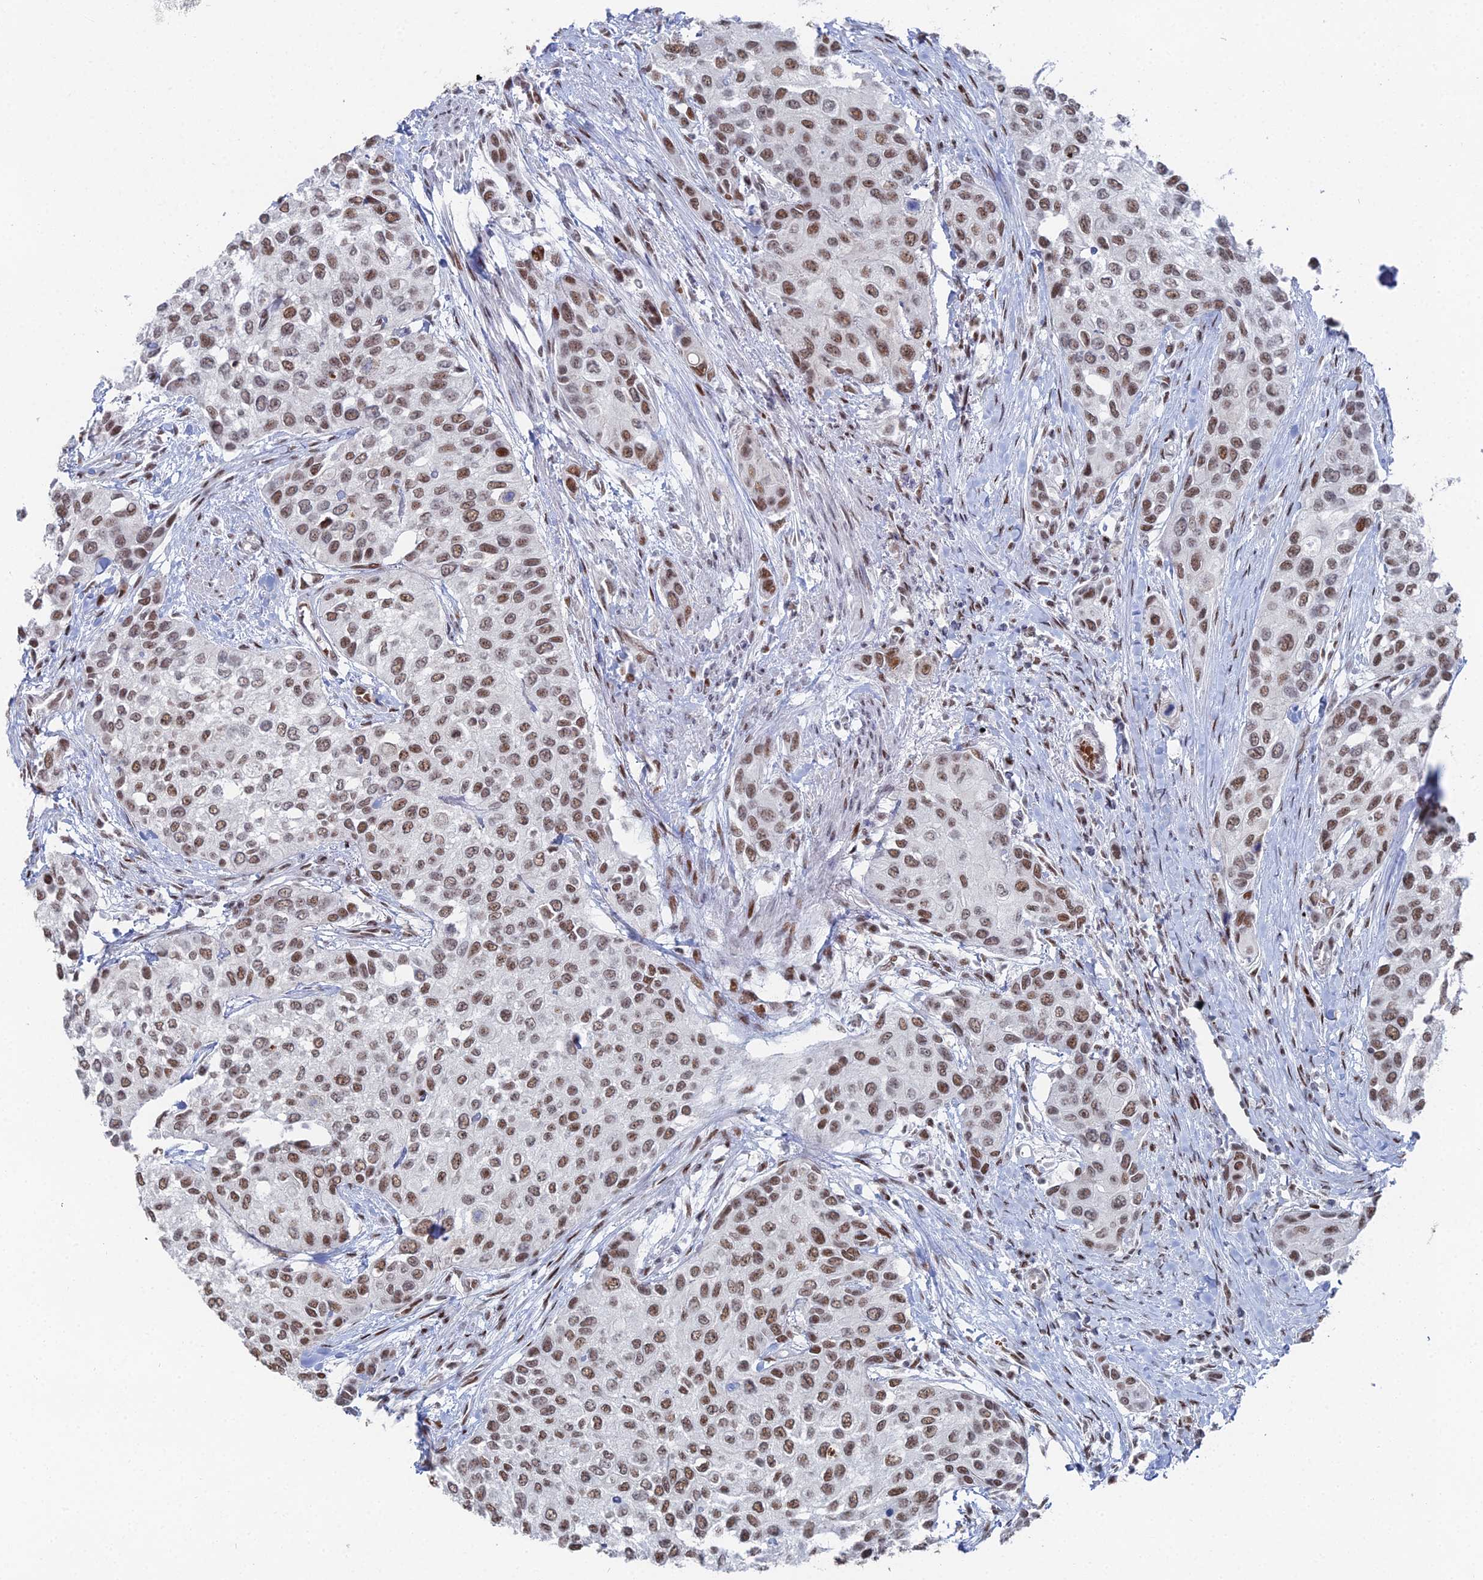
{"staining": {"intensity": "moderate", "quantity": ">75%", "location": "nuclear"}, "tissue": "urothelial cancer", "cell_type": "Tumor cells", "image_type": "cancer", "snomed": [{"axis": "morphology", "description": "Normal tissue, NOS"}, {"axis": "morphology", "description": "Urothelial carcinoma, High grade"}, {"axis": "topography", "description": "Vascular tissue"}, {"axis": "topography", "description": "Urinary bladder"}], "caption": "Tumor cells show medium levels of moderate nuclear staining in approximately >75% of cells in urothelial cancer. The staining is performed using DAB brown chromogen to label protein expression. The nuclei are counter-stained blue using hematoxylin.", "gene": "GSC2", "patient": {"sex": "female", "age": 56}}